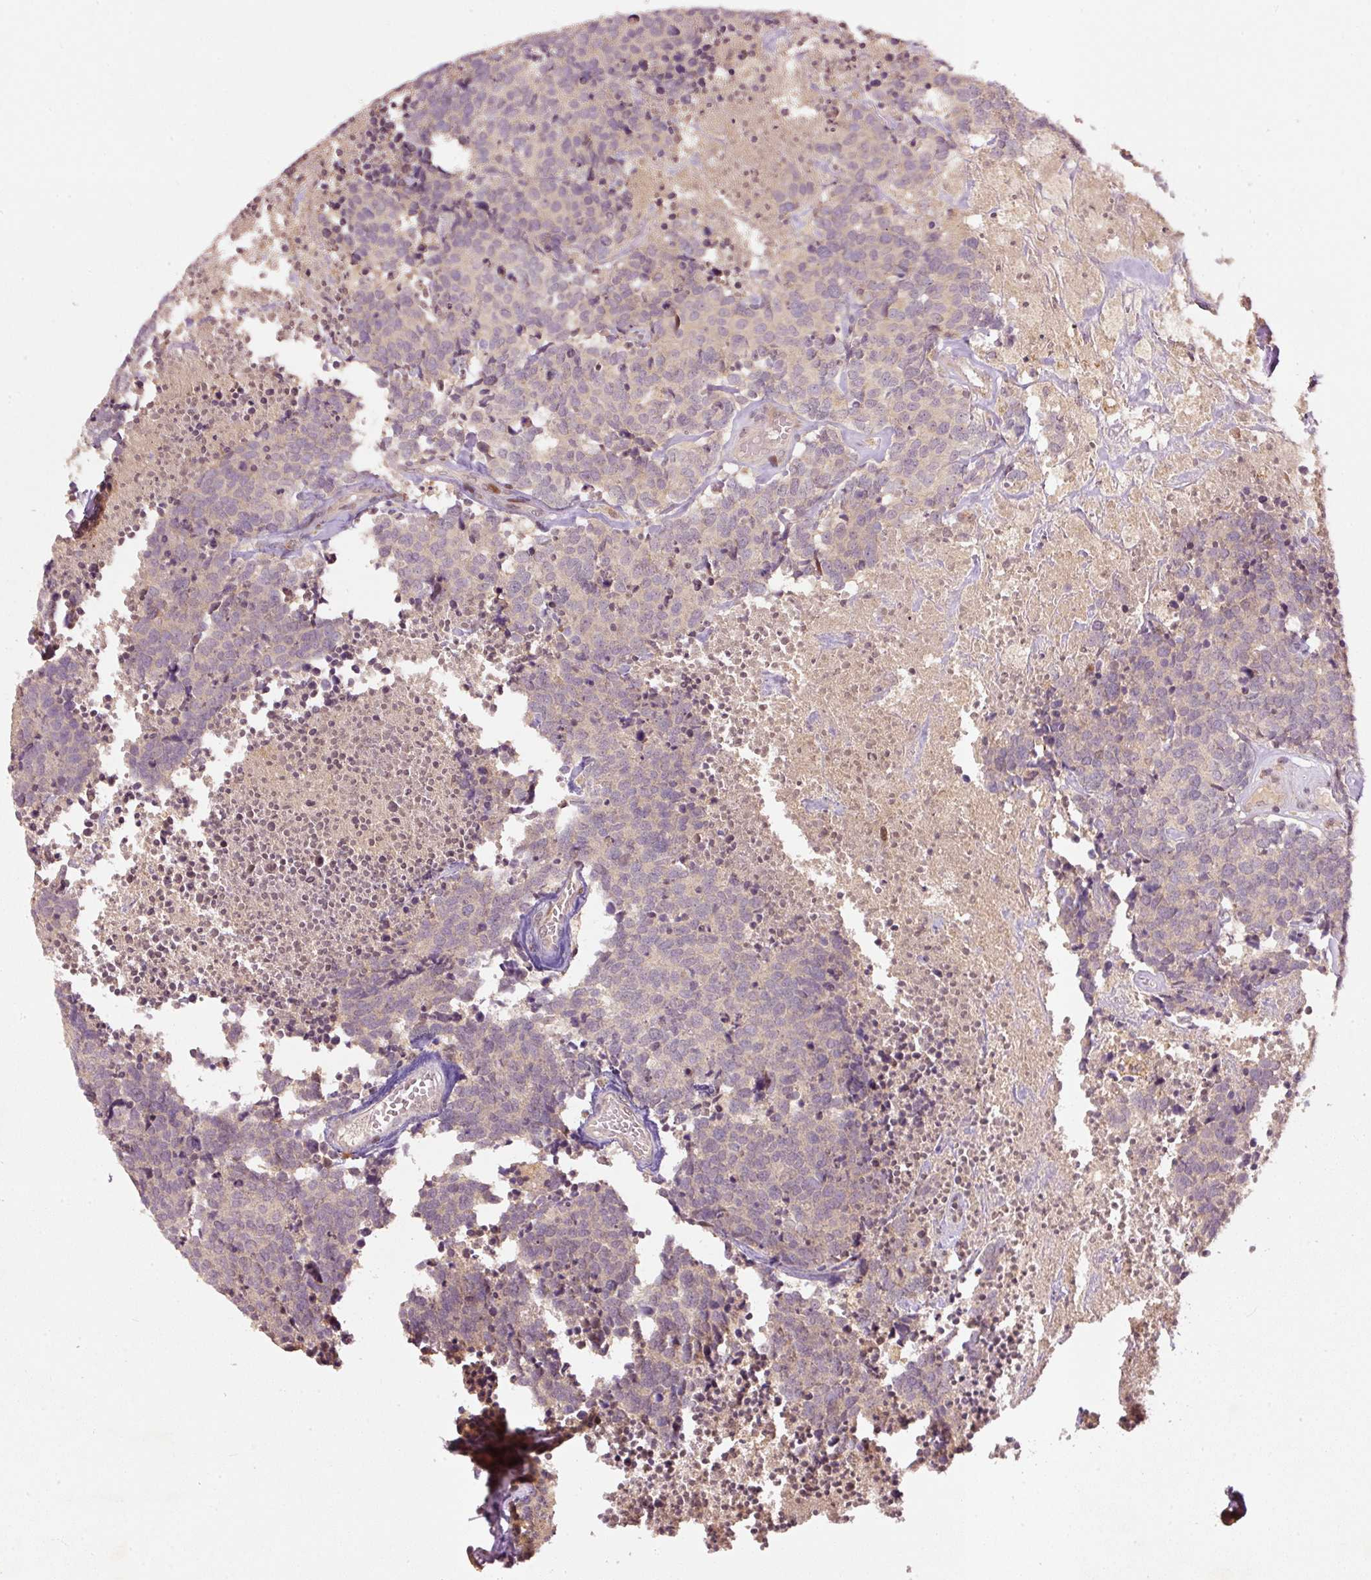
{"staining": {"intensity": "negative", "quantity": "none", "location": "none"}, "tissue": "carcinoid", "cell_type": "Tumor cells", "image_type": "cancer", "snomed": [{"axis": "morphology", "description": "Carcinoid, malignant, NOS"}, {"axis": "topography", "description": "Skin"}], "caption": "IHC of carcinoid demonstrates no positivity in tumor cells.", "gene": "PCDHB1", "patient": {"sex": "female", "age": 79}}